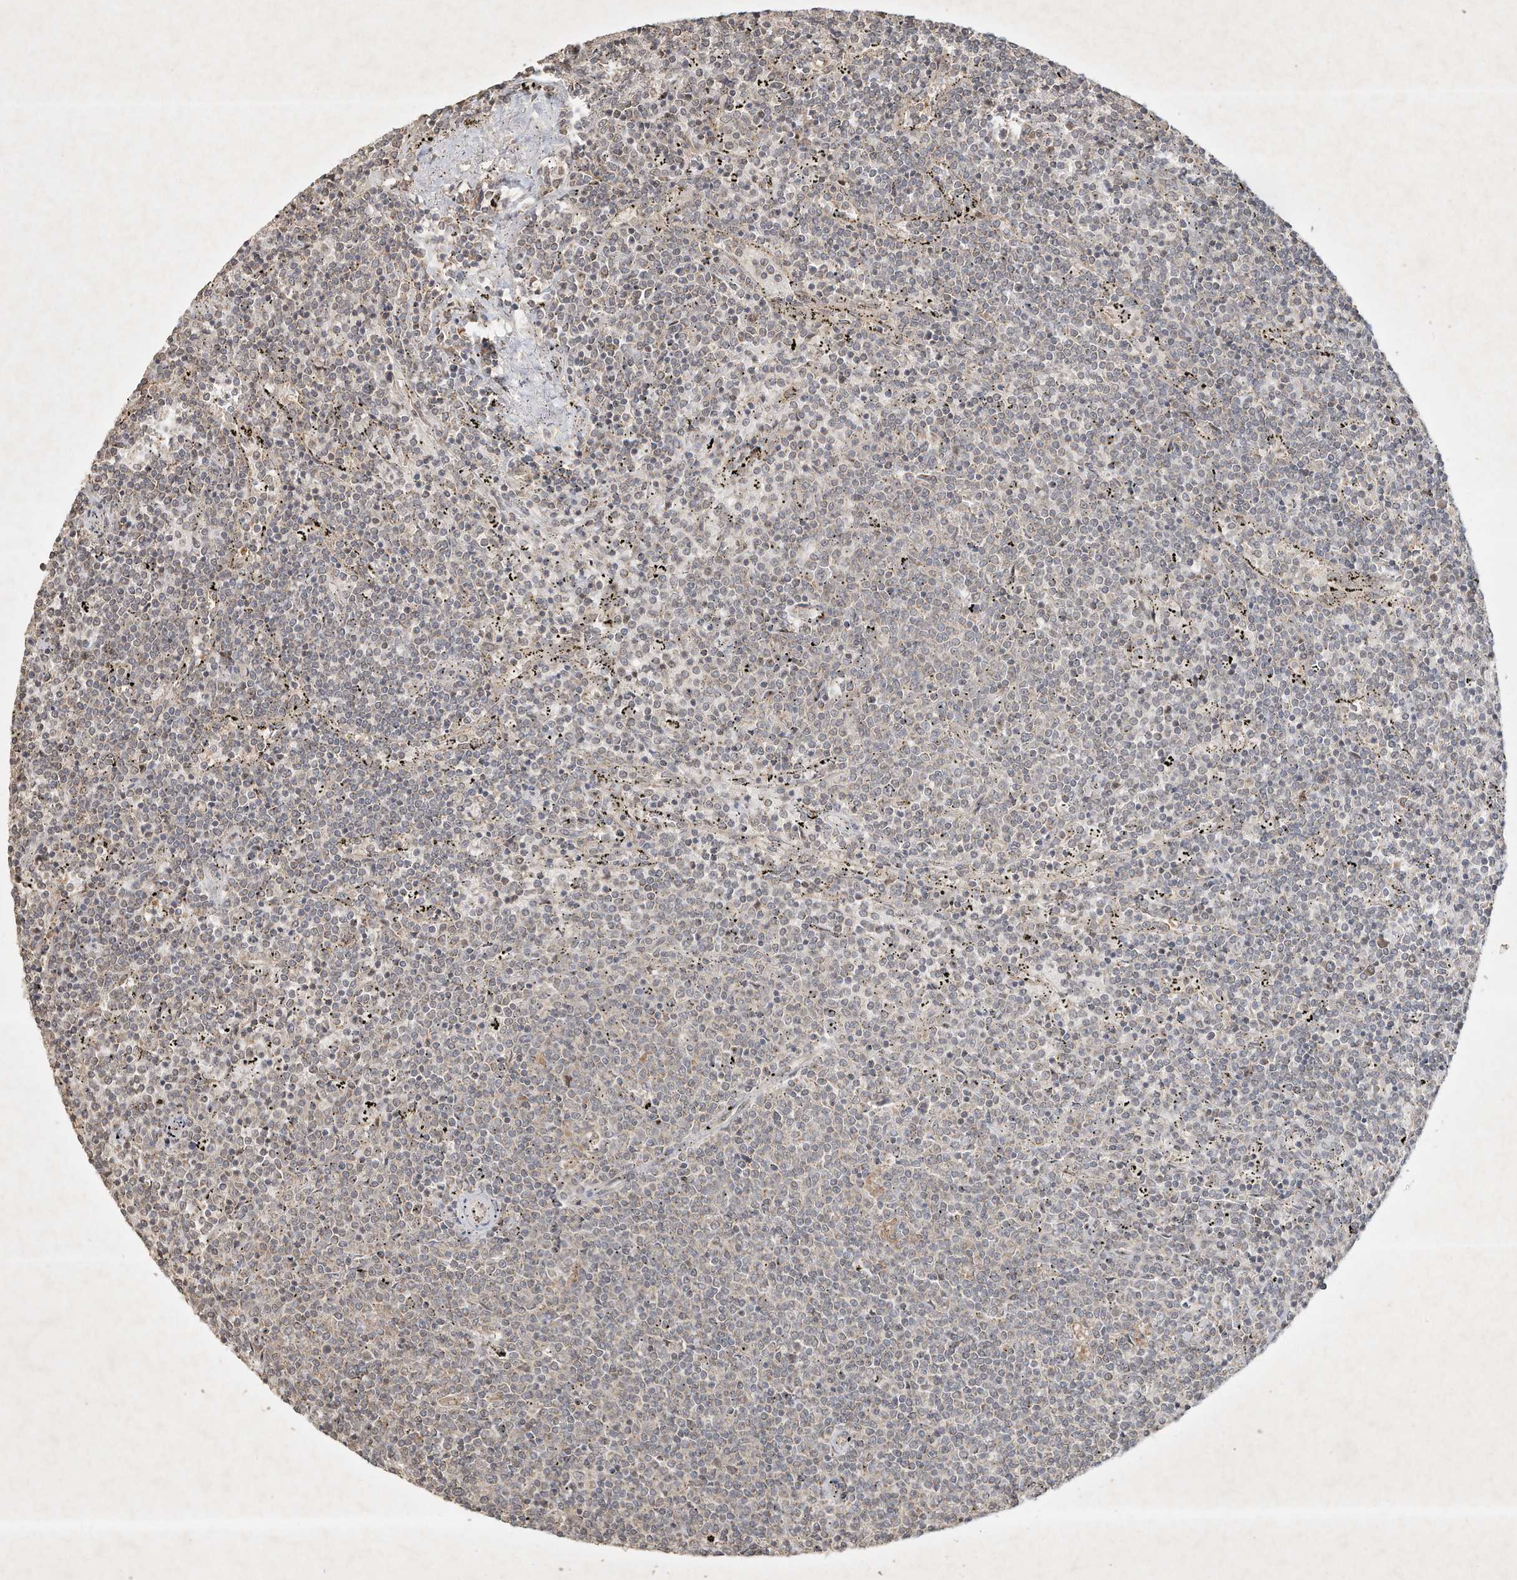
{"staining": {"intensity": "negative", "quantity": "none", "location": "none"}, "tissue": "lymphoma", "cell_type": "Tumor cells", "image_type": "cancer", "snomed": [{"axis": "morphology", "description": "Malignant lymphoma, non-Hodgkin's type, Low grade"}, {"axis": "topography", "description": "Spleen"}], "caption": "This is an IHC image of lymphoma. There is no staining in tumor cells.", "gene": "BTRC", "patient": {"sex": "female", "age": 50}}